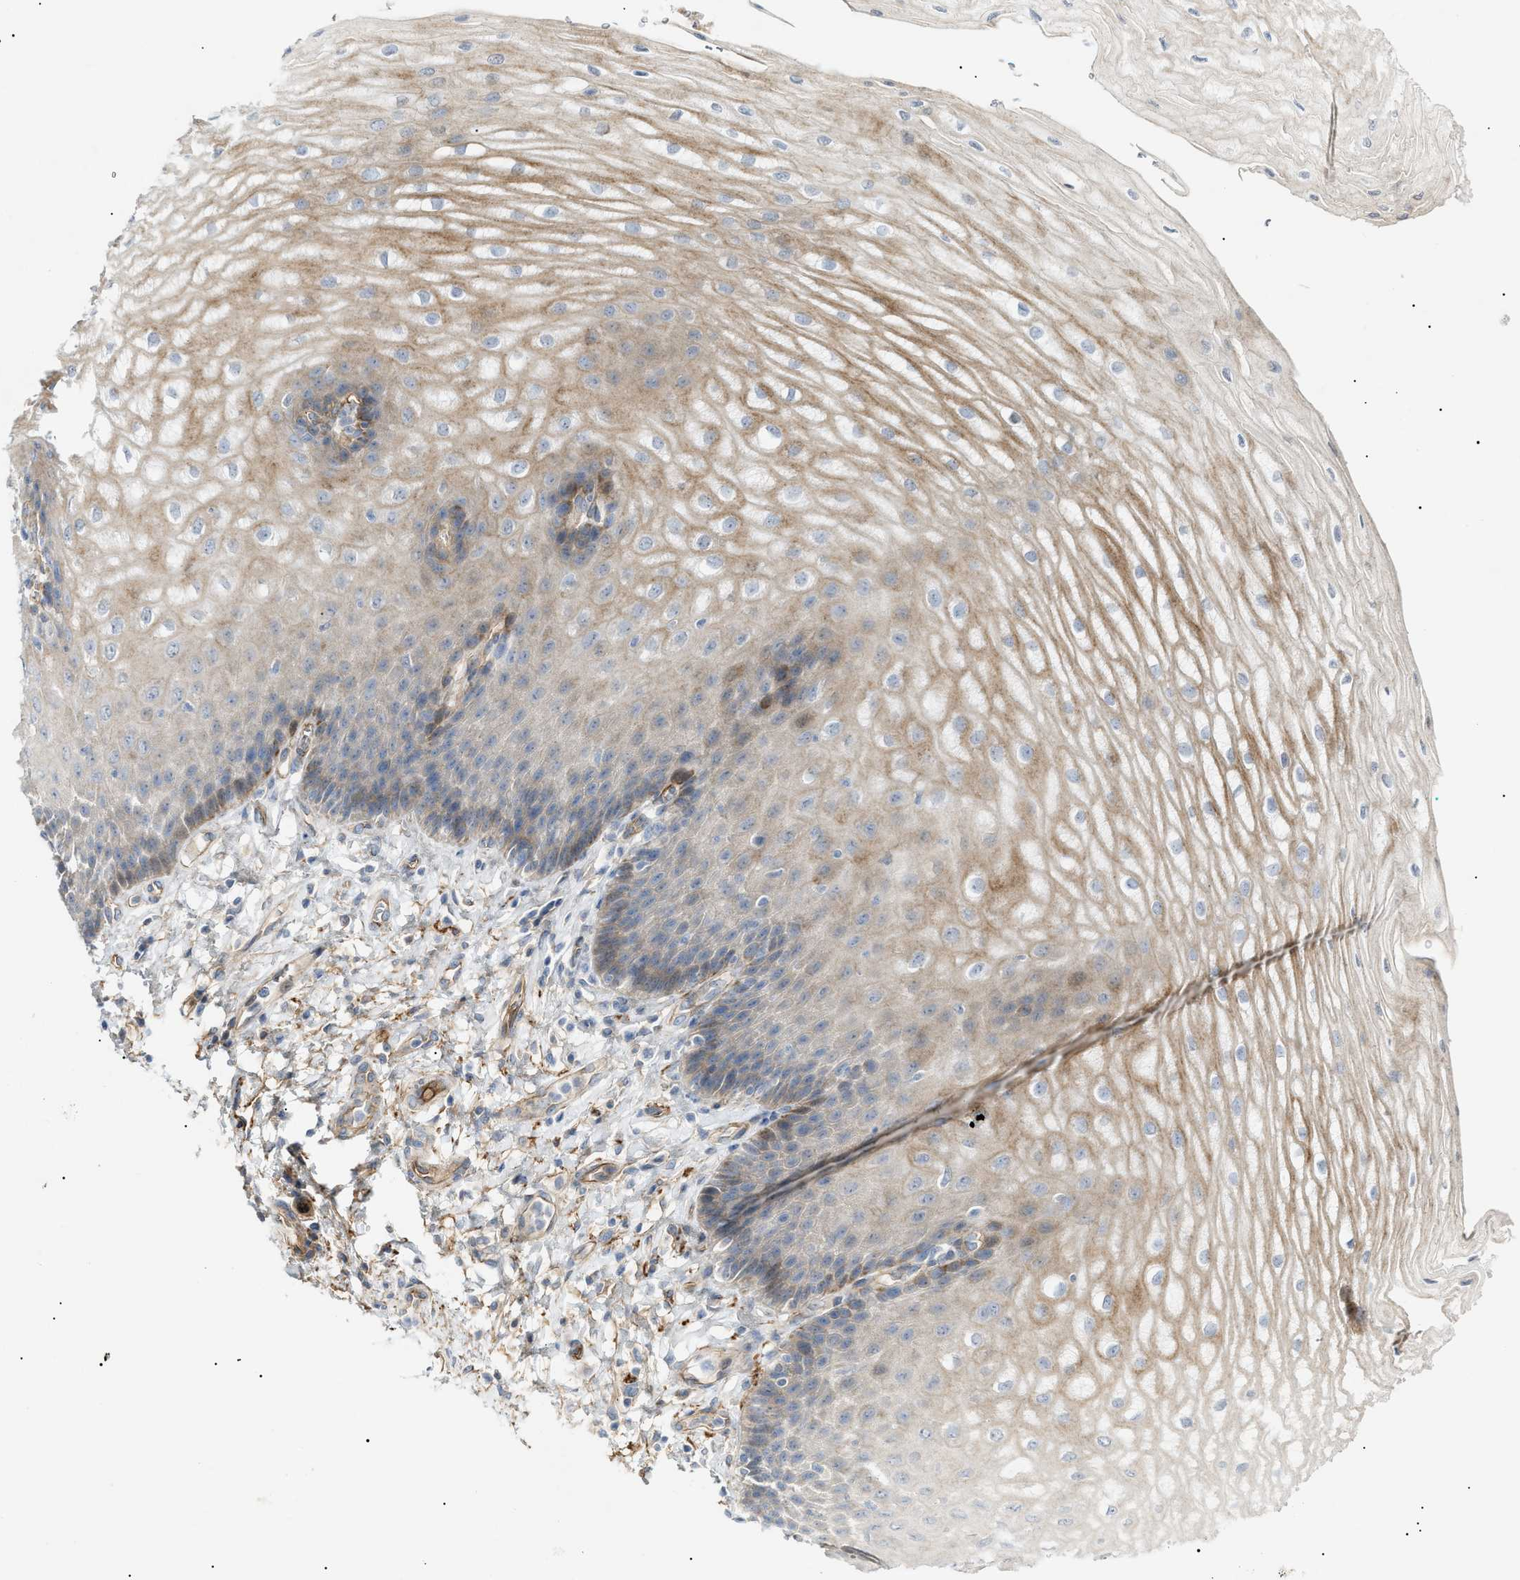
{"staining": {"intensity": "moderate", "quantity": "25%-75%", "location": "cytoplasmic/membranous"}, "tissue": "esophagus", "cell_type": "Squamous epithelial cells", "image_type": "normal", "snomed": [{"axis": "morphology", "description": "Normal tissue, NOS"}, {"axis": "topography", "description": "Esophagus"}], "caption": "A high-resolution histopathology image shows IHC staining of benign esophagus, which displays moderate cytoplasmic/membranous positivity in about 25%-75% of squamous epithelial cells. The staining was performed using DAB to visualize the protein expression in brown, while the nuclei were stained in blue with hematoxylin (Magnification: 20x).", "gene": "ZFHX2", "patient": {"sex": "male", "age": 54}}